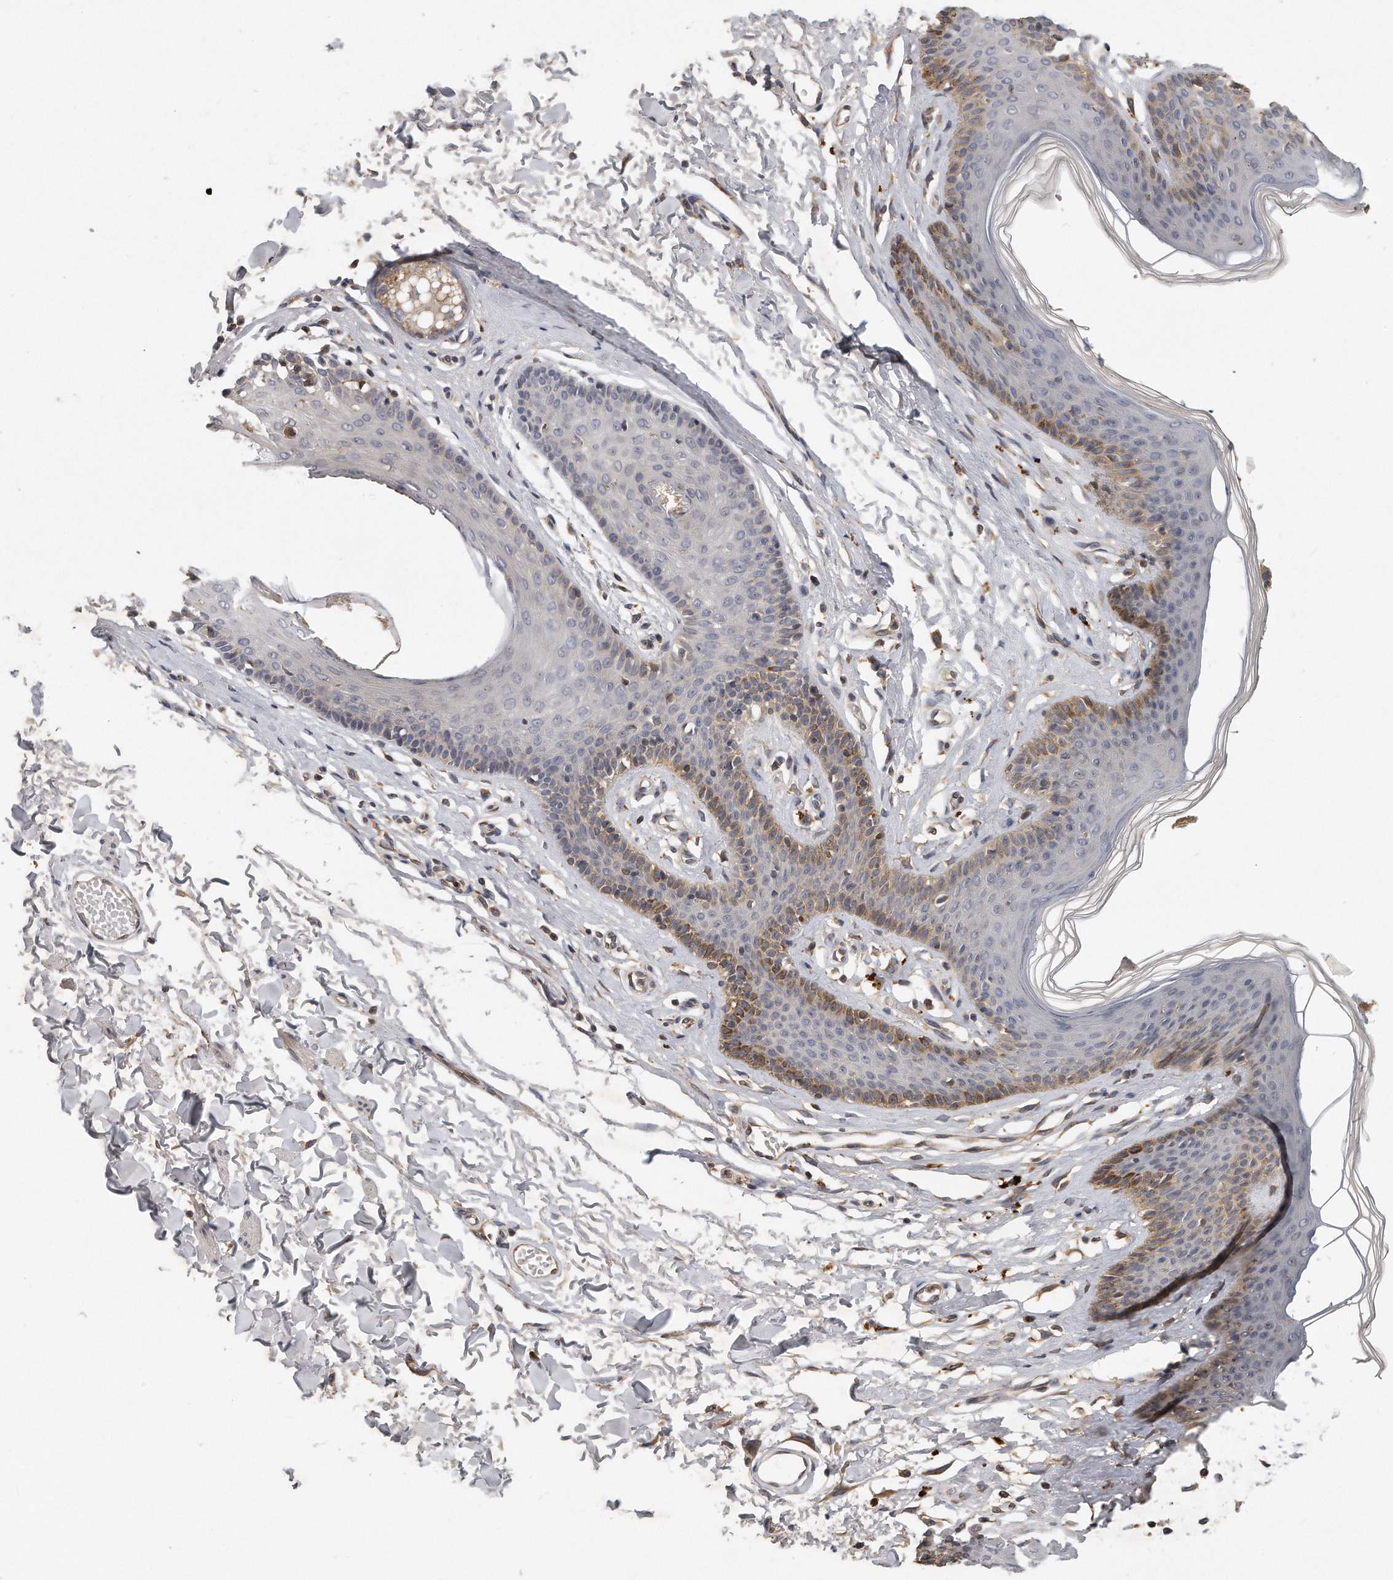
{"staining": {"intensity": "moderate", "quantity": "<25%", "location": "cytoplasmic/membranous"}, "tissue": "skin", "cell_type": "Epidermal cells", "image_type": "normal", "snomed": [{"axis": "morphology", "description": "Normal tissue, NOS"}, {"axis": "morphology", "description": "Squamous cell carcinoma, NOS"}, {"axis": "topography", "description": "Vulva"}], "caption": "Protein staining of benign skin reveals moderate cytoplasmic/membranous positivity in approximately <25% of epidermal cells. Ihc stains the protein in brown and the nuclei are stained blue.", "gene": "TRAPPC14", "patient": {"sex": "female", "age": 85}}